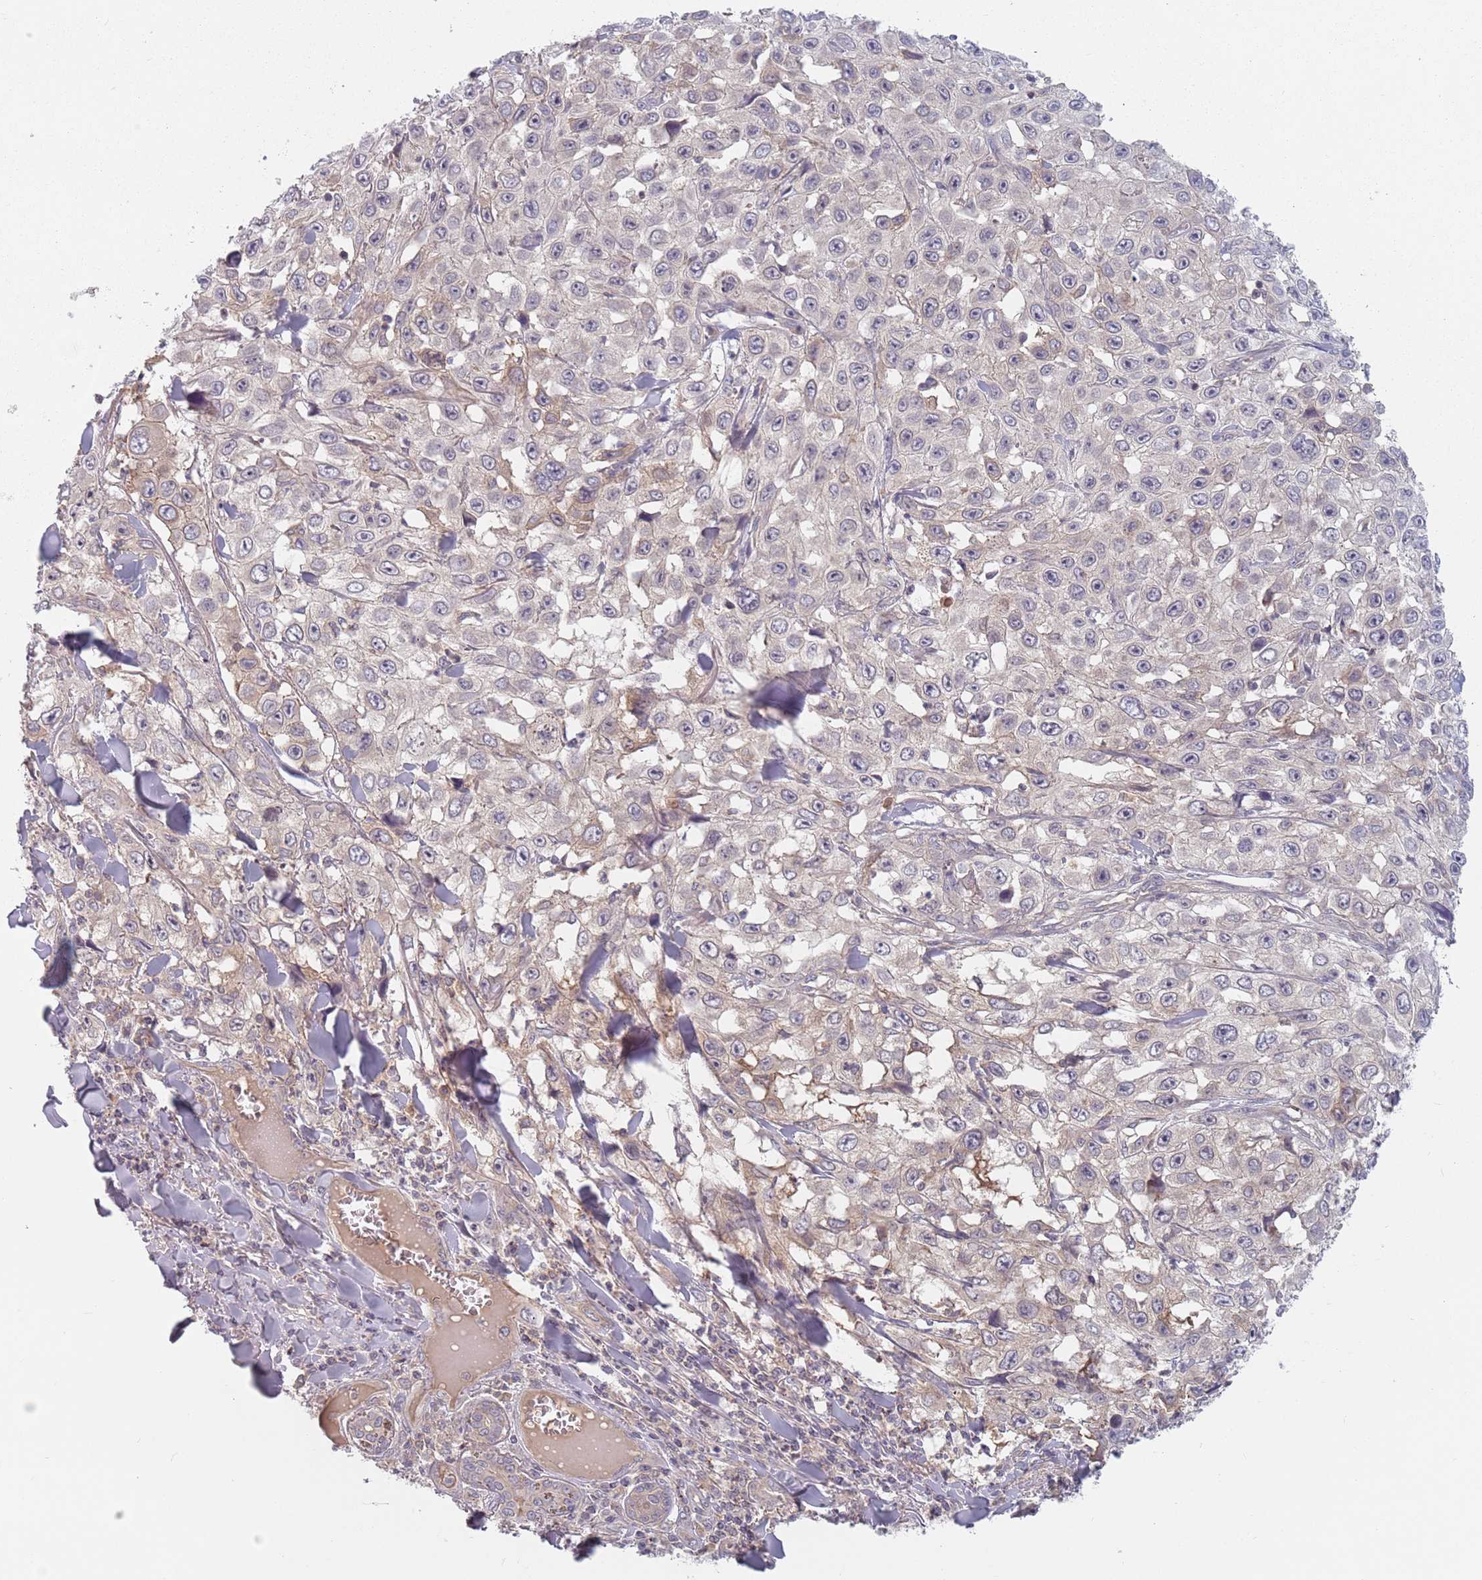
{"staining": {"intensity": "weak", "quantity": "<25%", "location": "cytoplasmic/membranous"}, "tissue": "skin cancer", "cell_type": "Tumor cells", "image_type": "cancer", "snomed": [{"axis": "morphology", "description": "Squamous cell carcinoma, NOS"}, {"axis": "topography", "description": "Skin"}], "caption": "Immunohistochemistry of skin squamous cell carcinoma reveals no positivity in tumor cells.", "gene": "ASB13", "patient": {"sex": "male", "age": 82}}